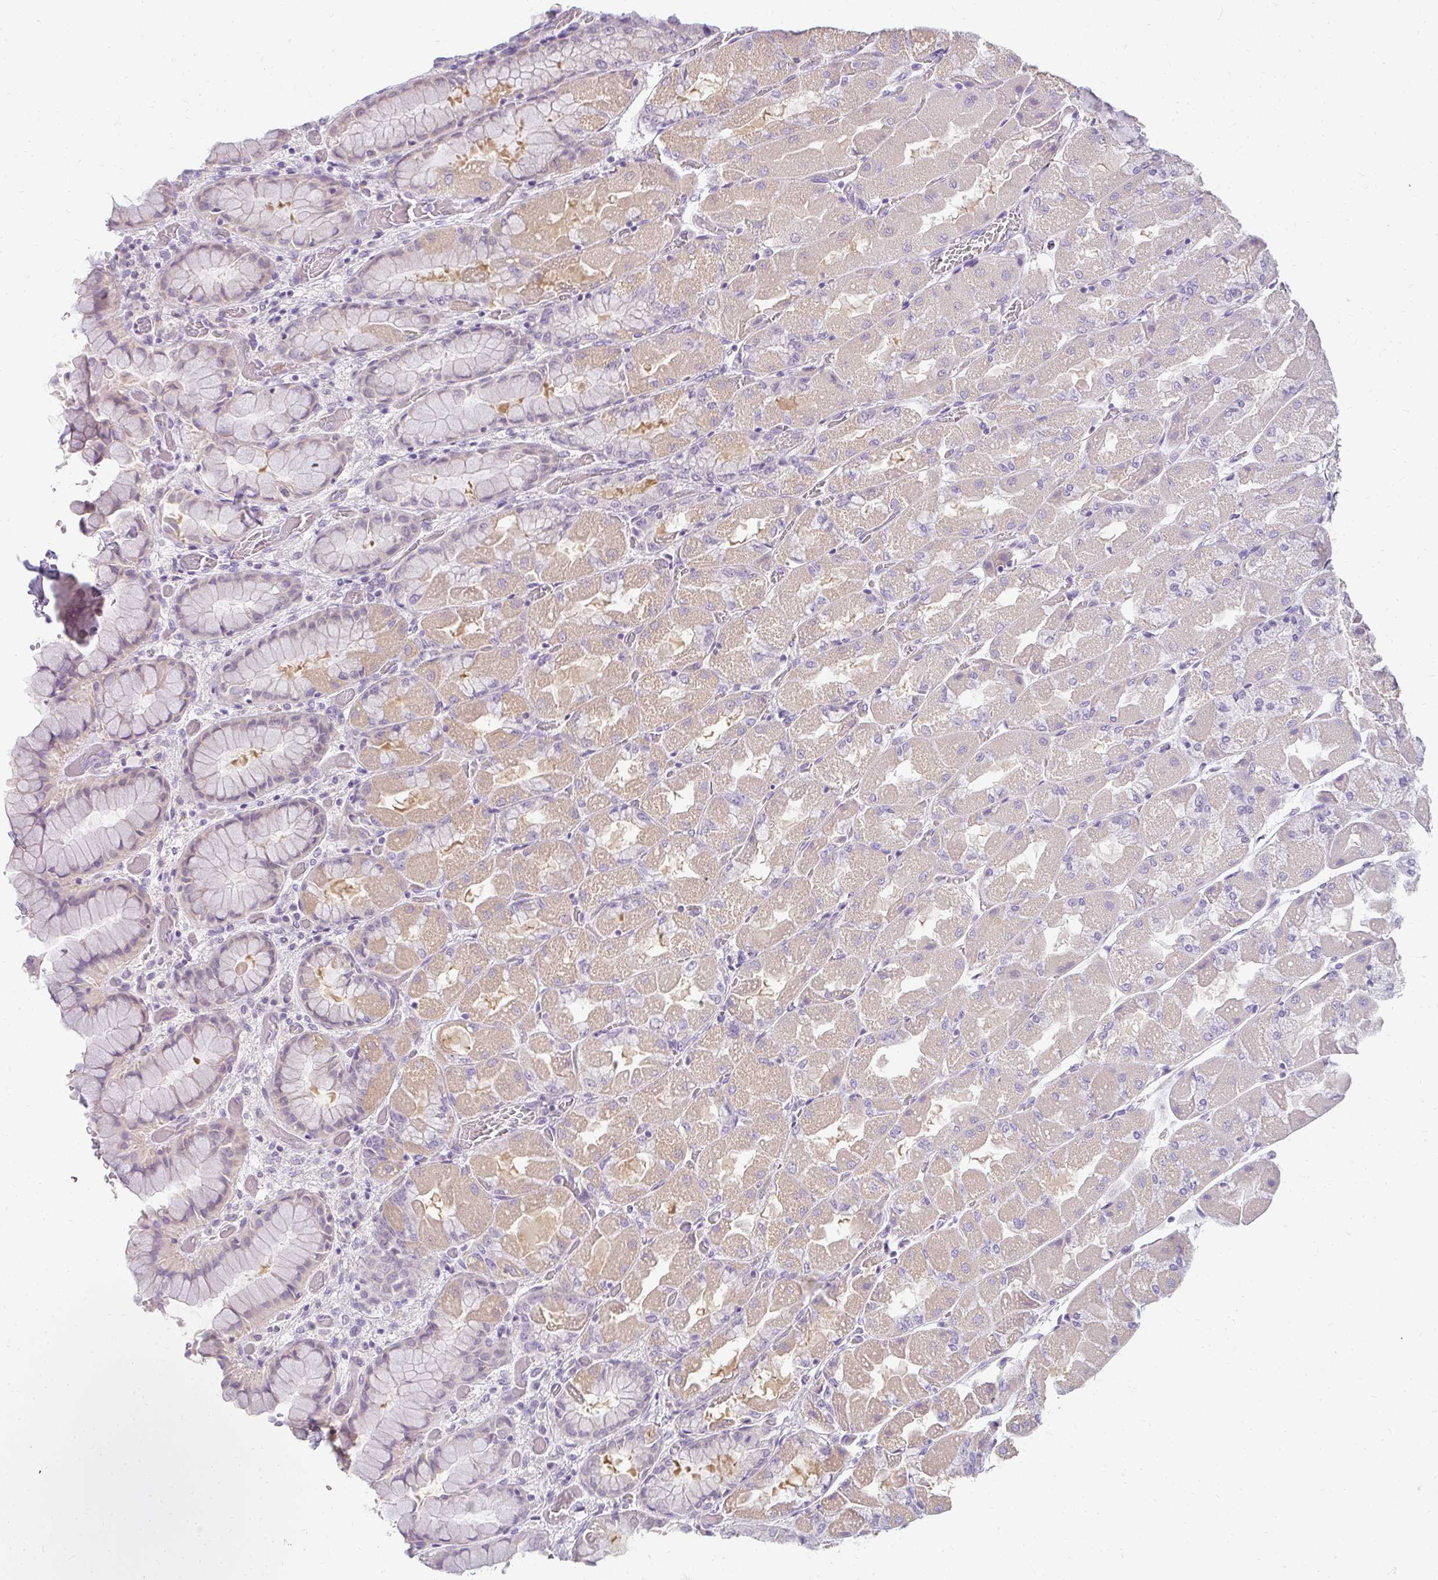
{"staining": {"intensity": "weak", "quantity": "25%-75%", "location": "cytoplasmic/membranous"}, "tissue": "stomach", "cell_type": "Glandular cells", "image_type": "normal", "snomed": [{"axis": "morphology", "description": "Normal tissue, NOS"}, {"axis": "topography", "description": "Stomach"}], "caption": "The immunohistochemical stain highlights weak cytoplasmic/membranous positivity in glandular cells of benign stomach.", "gene": "PPP1R3G", "patient": {"sex": "female", "age": 61}}